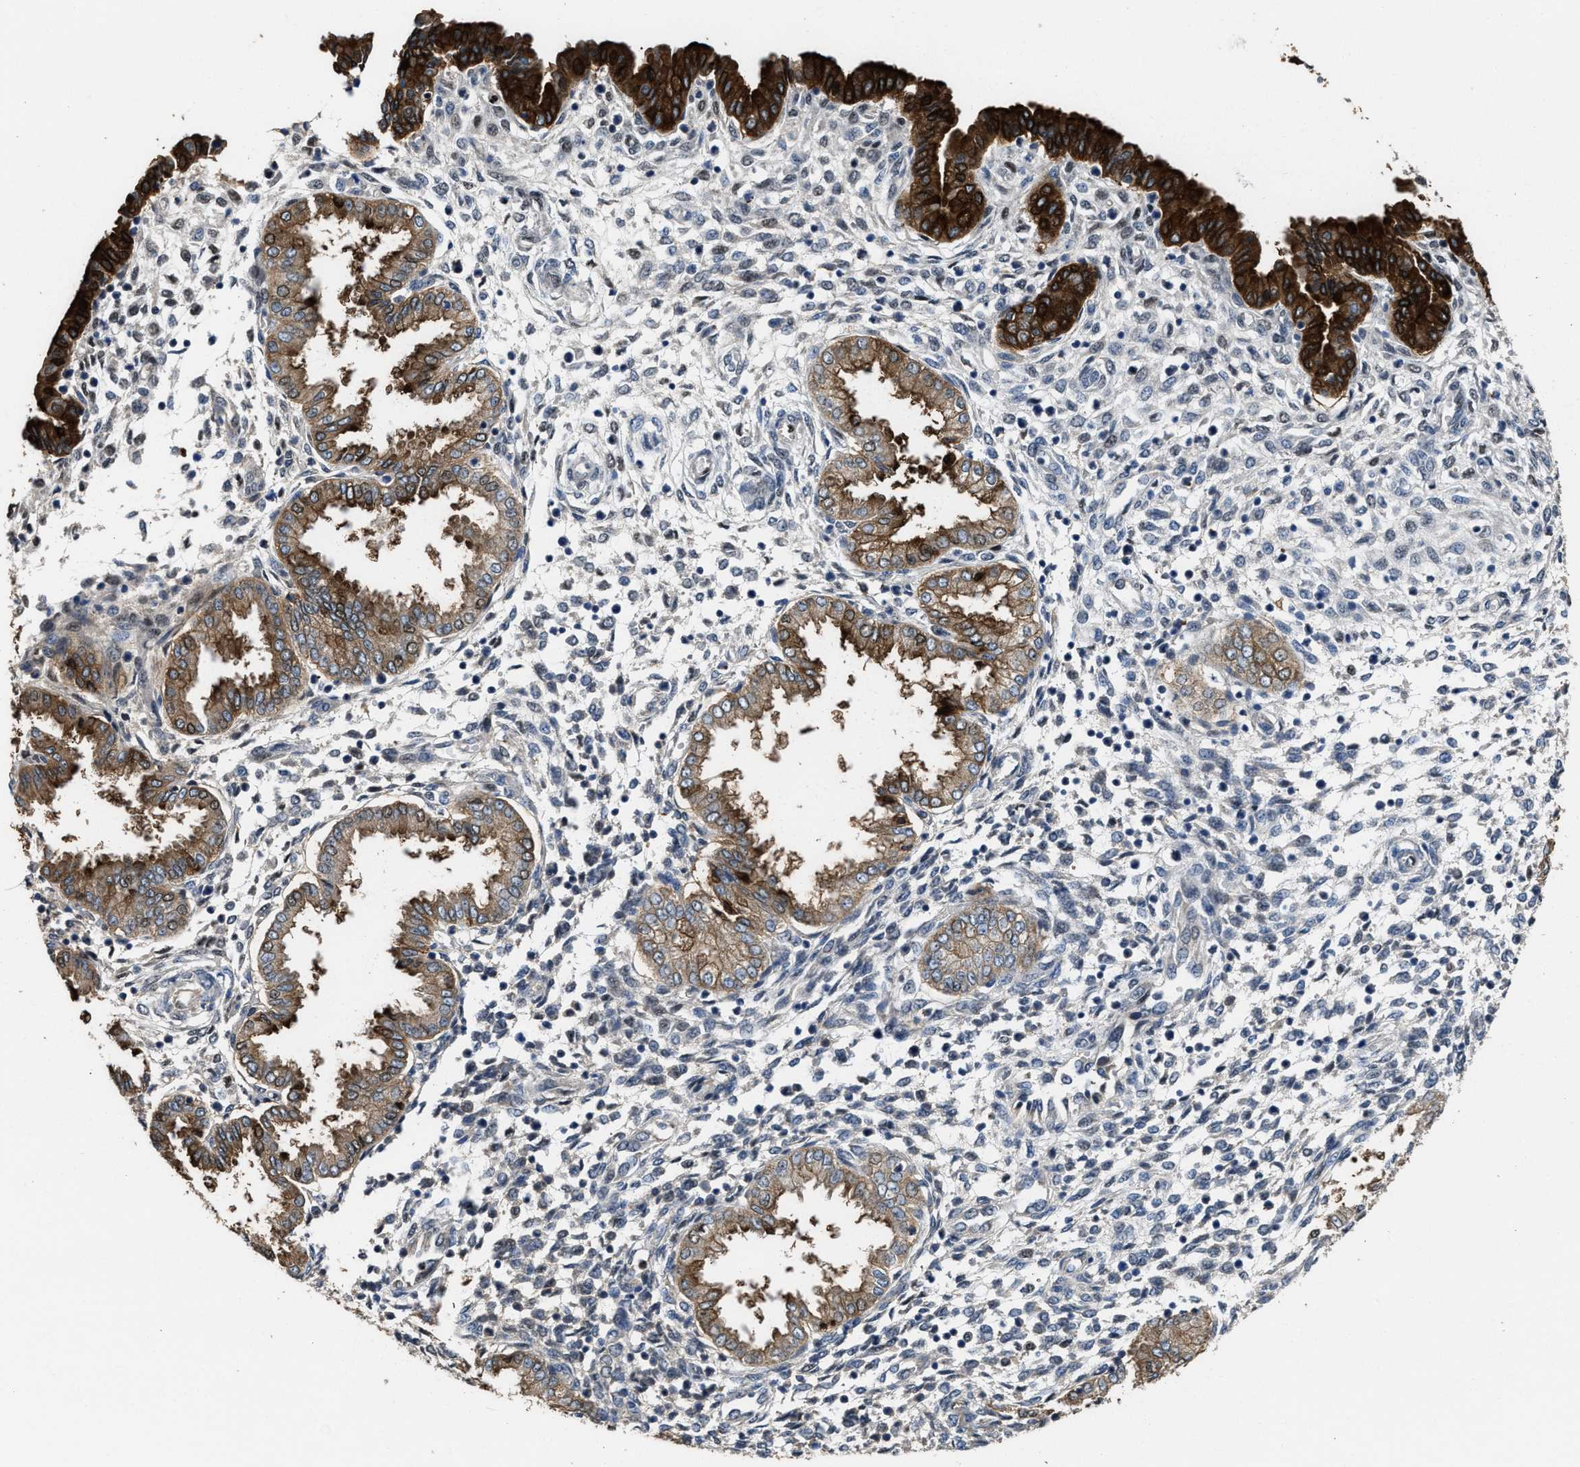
{"staining": {"intensity": "negative", "quantity": "none", "location": "none"}, "tissue": "endometrium", "cell_type": "Cells in endometrial stroma", "image_type": "normal", "snomed": [{"axis": "morphology", "description": "Normal tissue, NOS"}, {"axis": "topography", "description": "Endometrium"}], "caption": "A histopathology image of endometrium stained for a protein displays no brown staining in cells in endometrial stroma.", "gene": "ZNF20", "patient": {"sex": "female", "age": 33}}